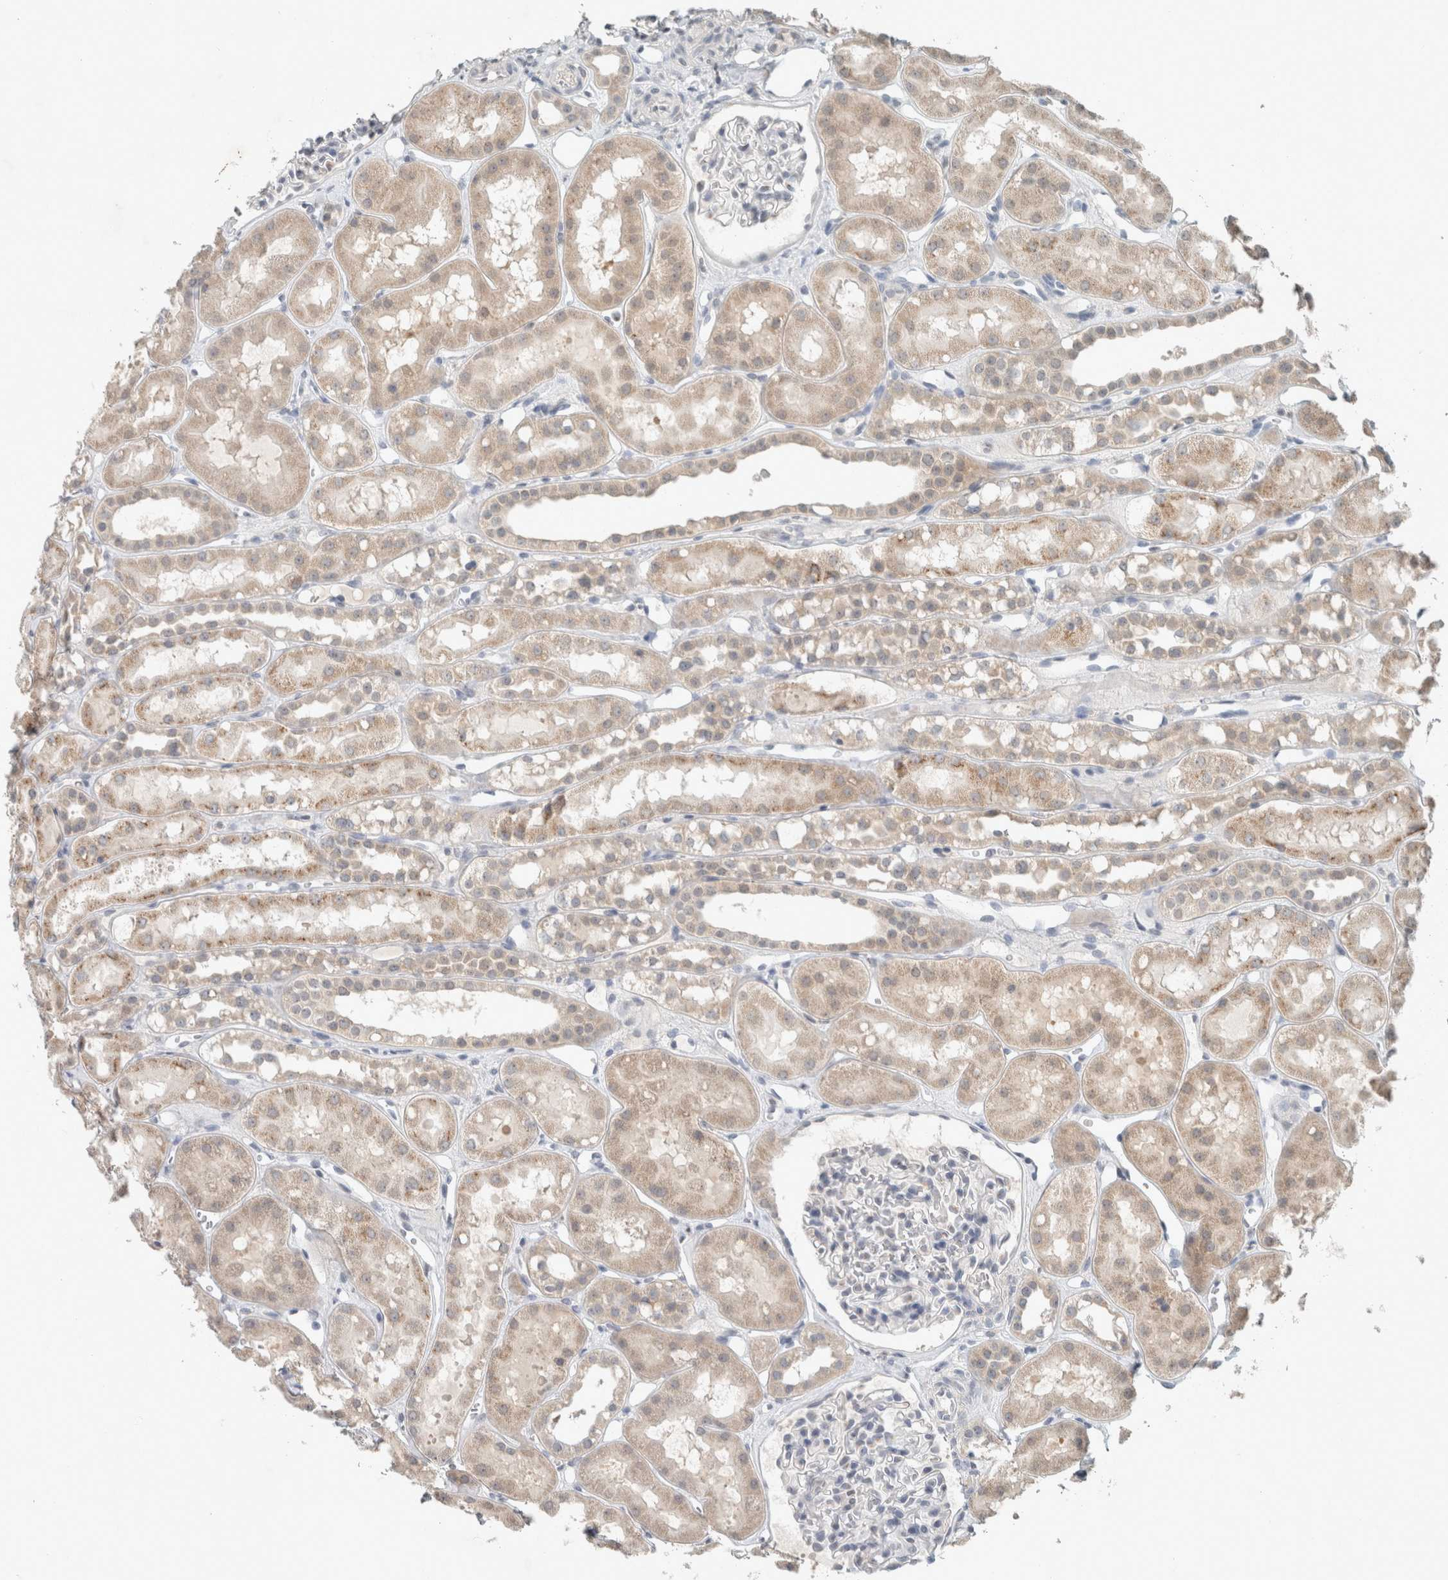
{"staining": {"intensity": "negative", "quantity": "none", "location": "none"}, "tissue": "kidney", "cell_type": "Cells in glomeruli", "image_type": "normal", "snomed": [{"axis": "morphology", "description": "Normal tissue, NOS"}, {"axis": "topography", "description": "Kidney"}], "caption": "This is an immunohistochemistry histopathology image of unremarkable human kidney. There is no expression in cells in glomeruli.", "gene": "TRIT1", "patient": {"sex": "male", "age": 16}}